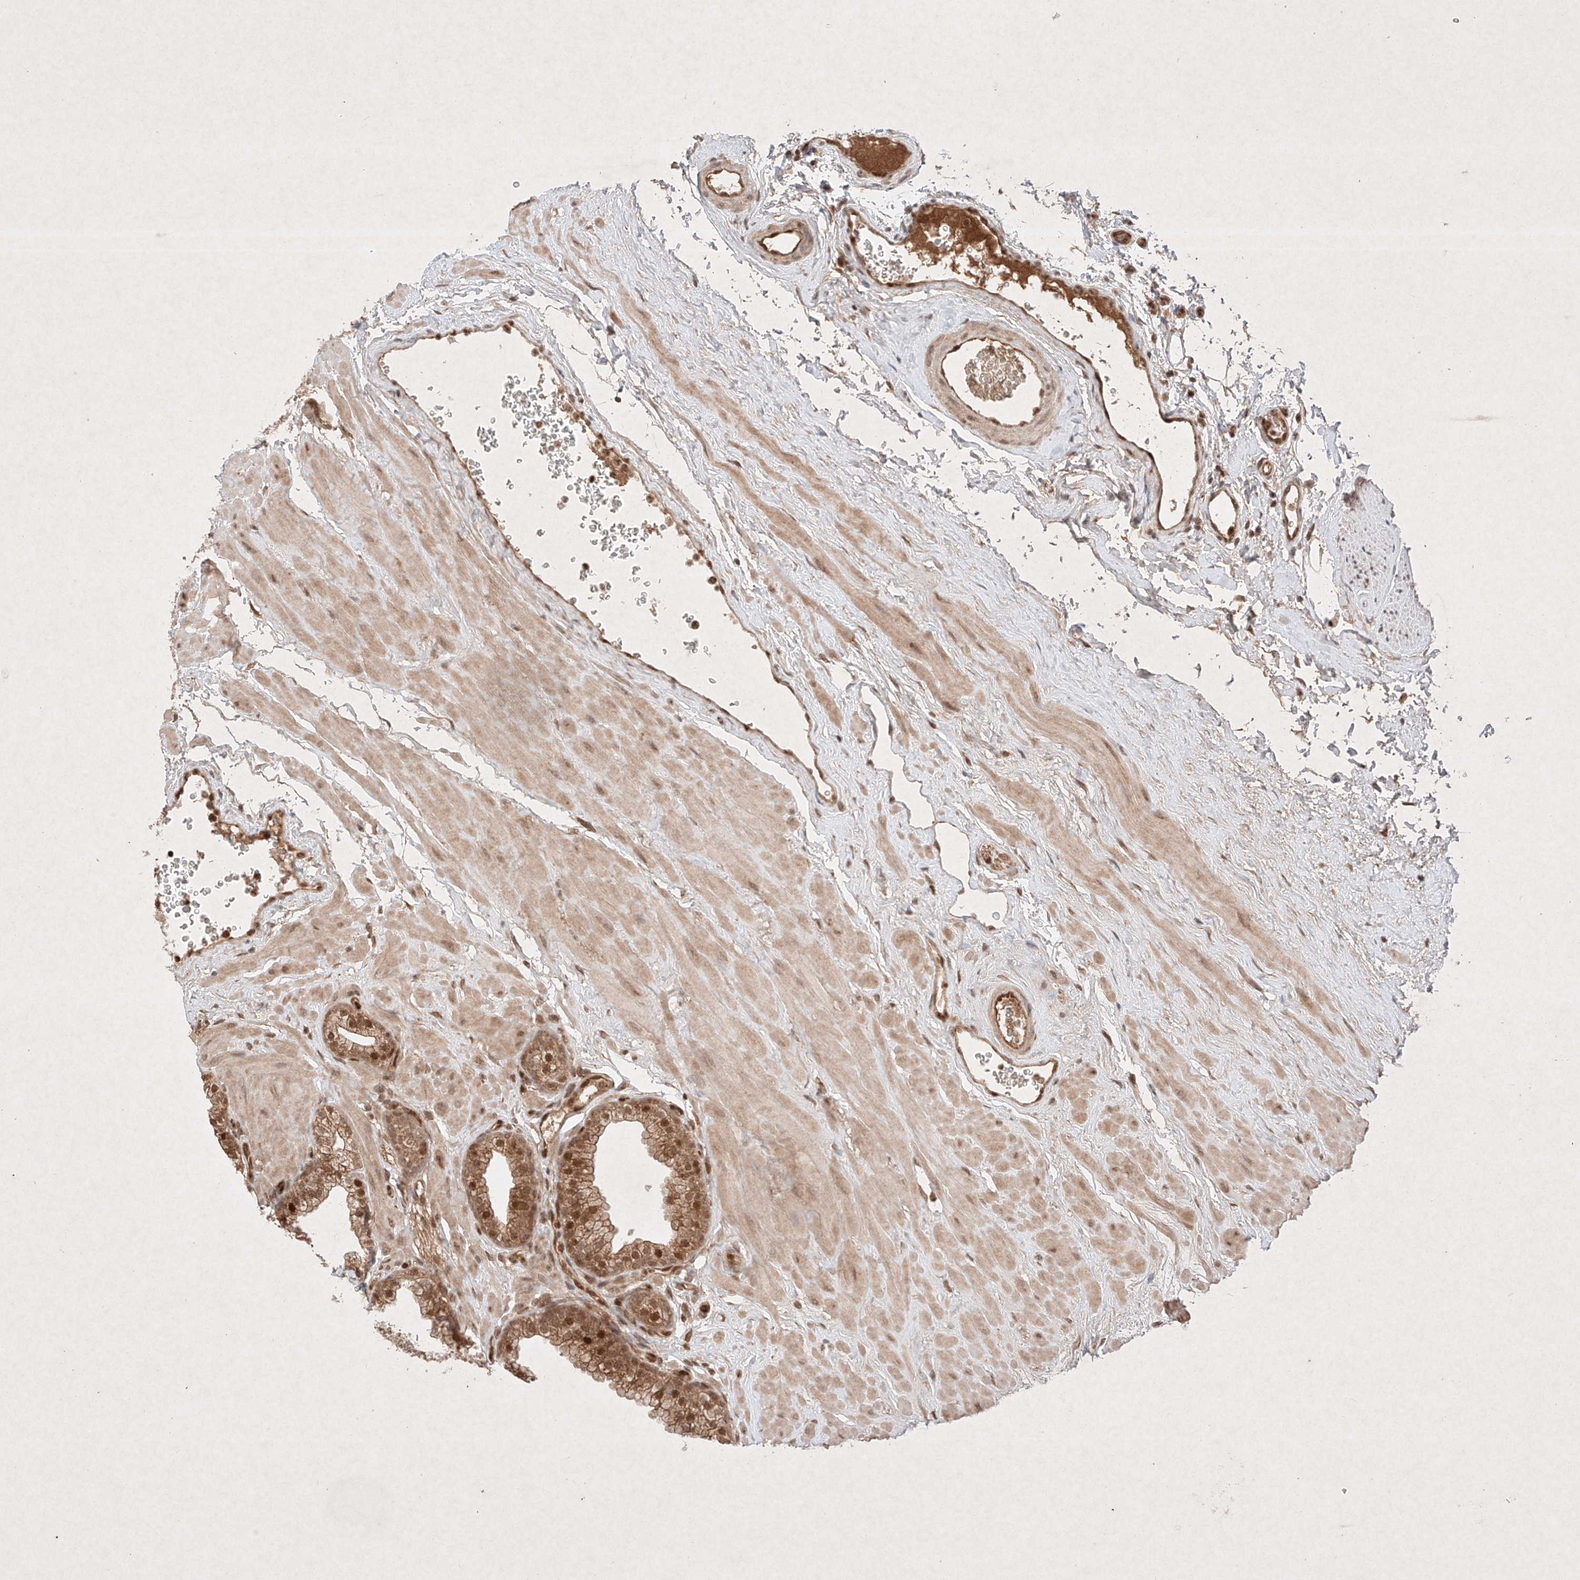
{"staining": {"intensity": "moderate", "quantity": ">75%", "location": "cytoplasmic/membranous,nuclear"}, "tissue": "prostate", "cell_type": "Glandular cells", "image_type": "normal", "snomed": [{"axis": "morphology", "description": "Normal tissue, NOS"}, {"axis": "morphology", "description": "Urothelial carcinoma, Low grade"}, {"axis": "topography", "description": "Urinary bladder"}, {"axis": "topography", "description": "Prostate"}], "caption": "Approximately >75% of glandular cells in unremarkable prostate exhibit moderate cytoplasmic/membranous,nuclear protein positivity as visualized by brown immunohistochemical staining.", "gene": "RNF31", "patient": {"sex": "male", "age": 60}}